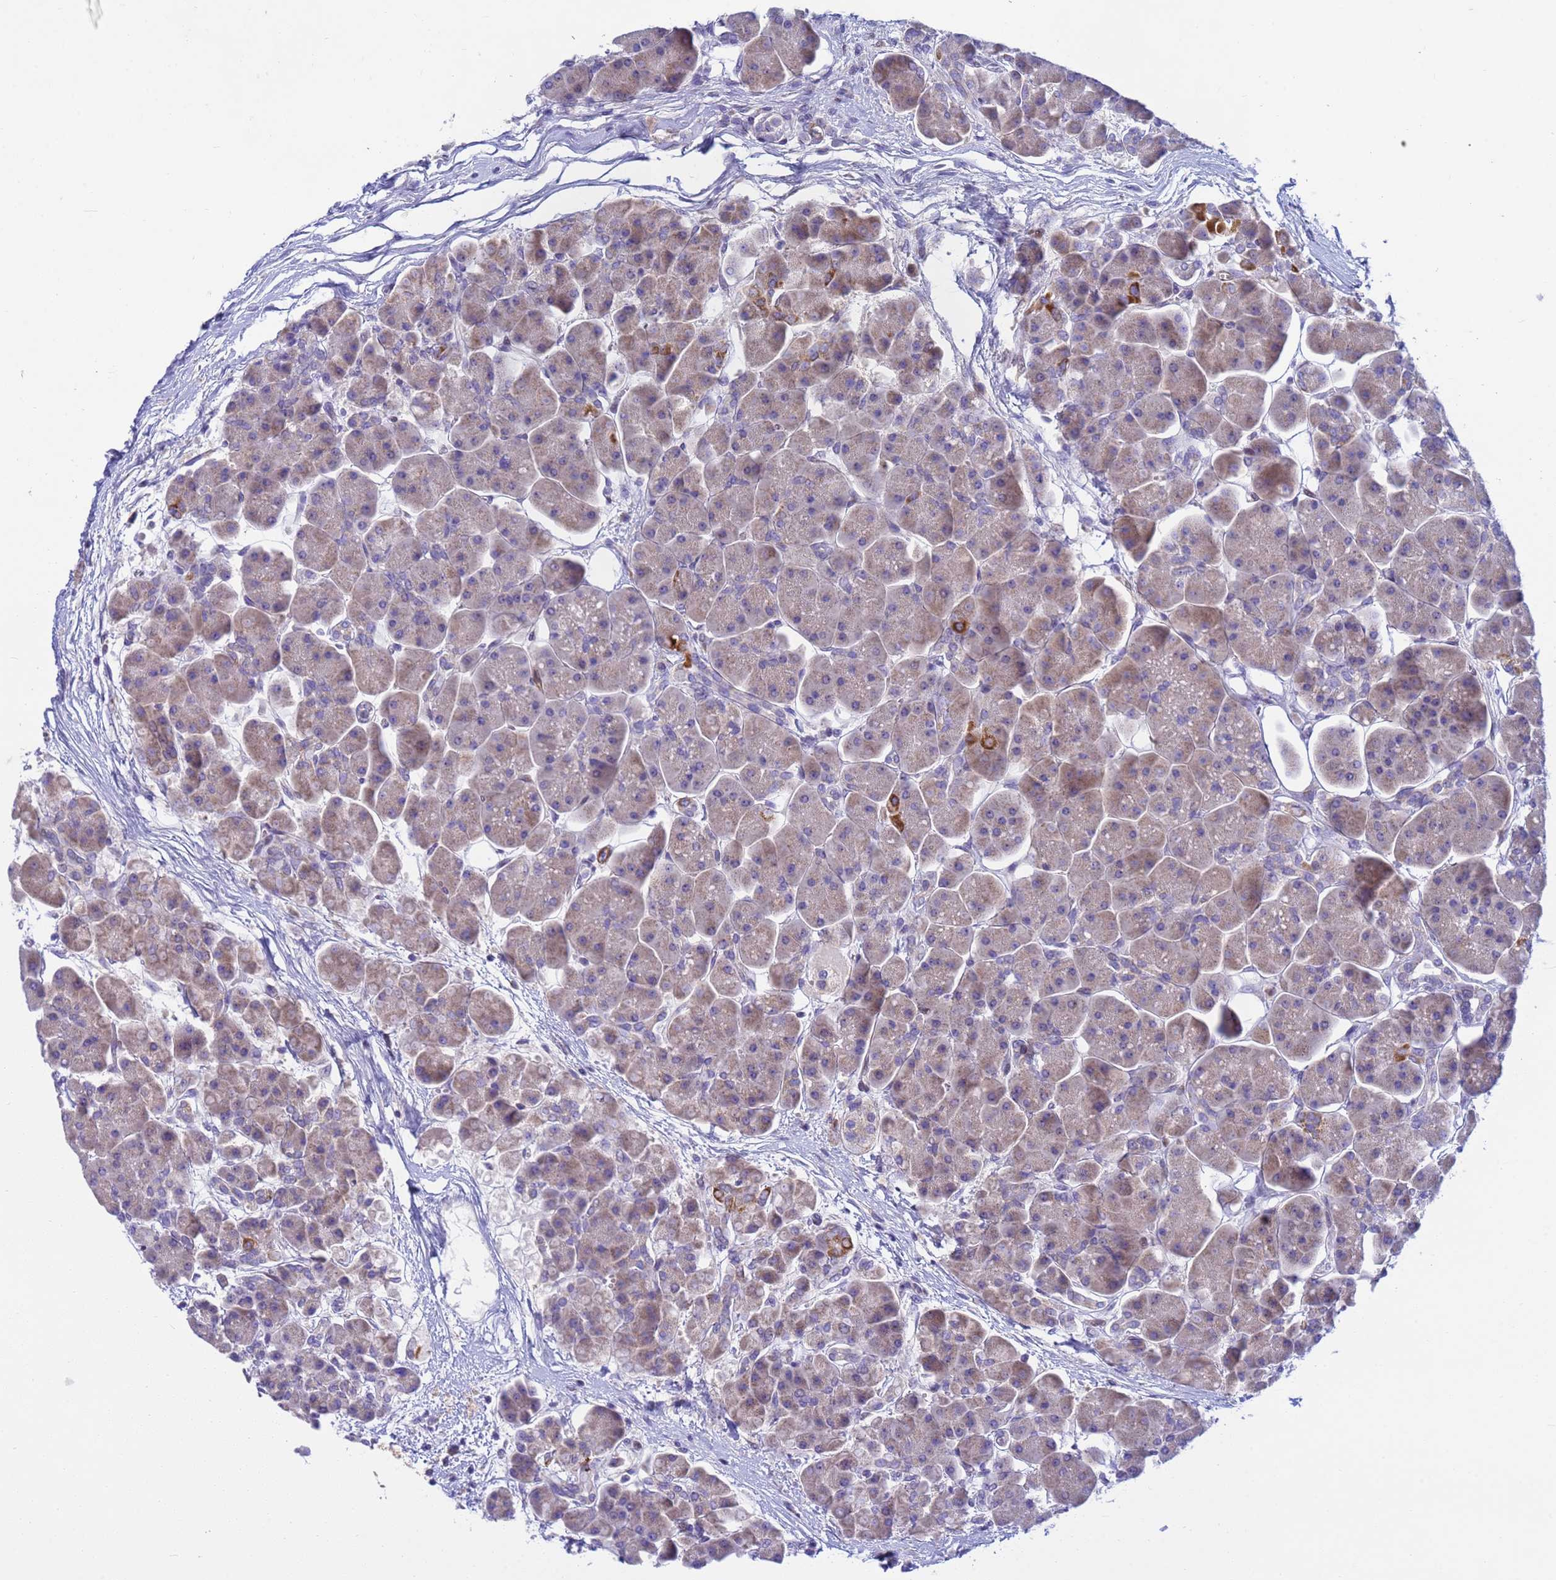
{"staining": {"intensity": "strong", "quantity": "<25%", "location": "cytoplasmic/membranous"}, "tissue": "pancreas", "cell_type": "Exocrine glandular cells", "image_type": "normal", "snomed": [{"axis": "morphology", "description": "Normal tissue, NOS"}, {"axis": "topography", "description": "Pancreas"}], "caption": "This photomicrograph shows immunohistochemistry (IHC) staining of normal human pancreas, with medium strong cytoplasmic/membranous positivity in about <25% of exocrine glandular cells.", "gene": "P2RX7", "patient": {"sex": "male", "age": 66}}